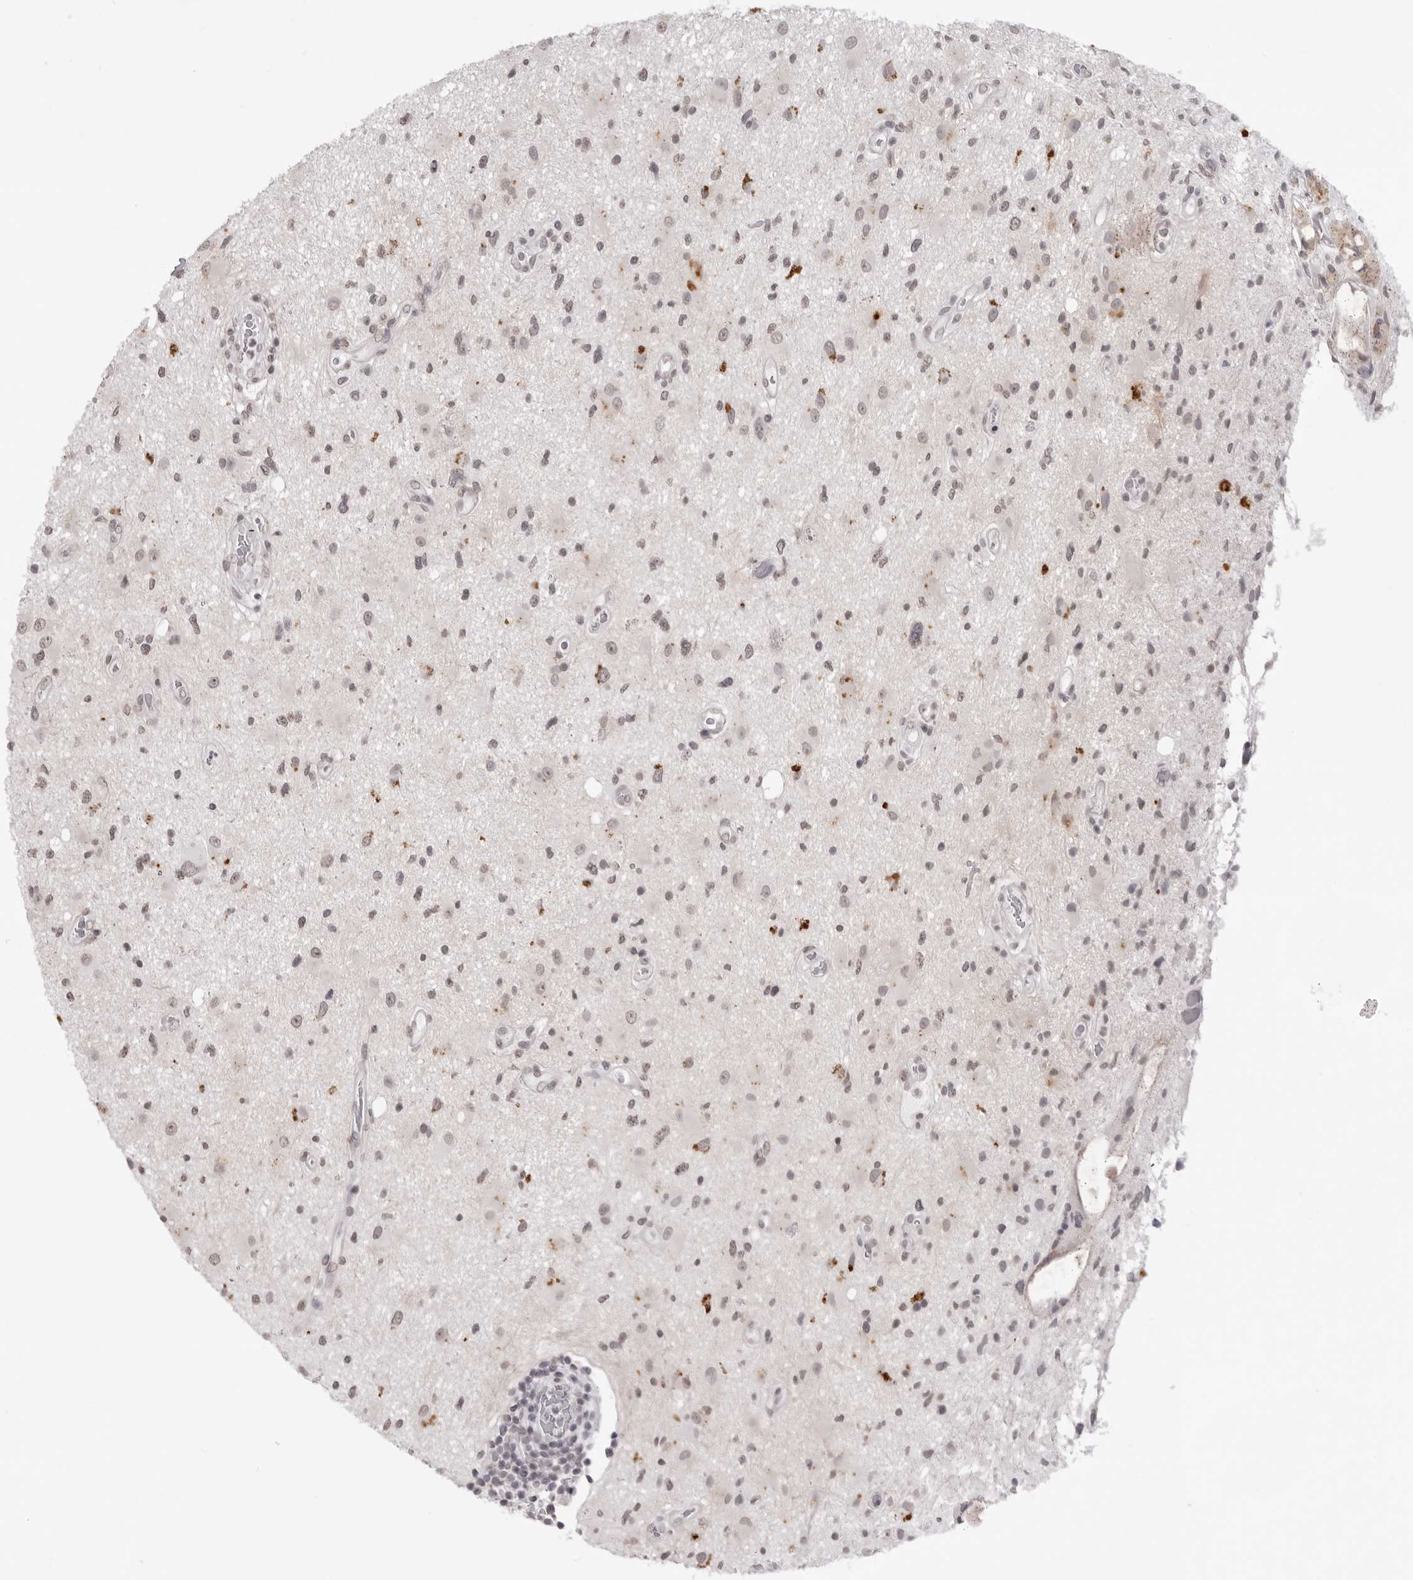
{"staining": {"intensity": "weak", "quantity": "<25%", "location": "nuclear"}, "tissue": "glioma", "cell_type": "Tumor cells", "image_type": "cancer", "snomed": [{"axis": "morphology", "description": "Glioma, malignant, High grade"}, {"axis": "topography", "description": "Brain"}], "caption": "Tumor cells are negative for protein expression in human glioma.", "gene": "NTM", "patient": {"sex": "male", "age": 33}}